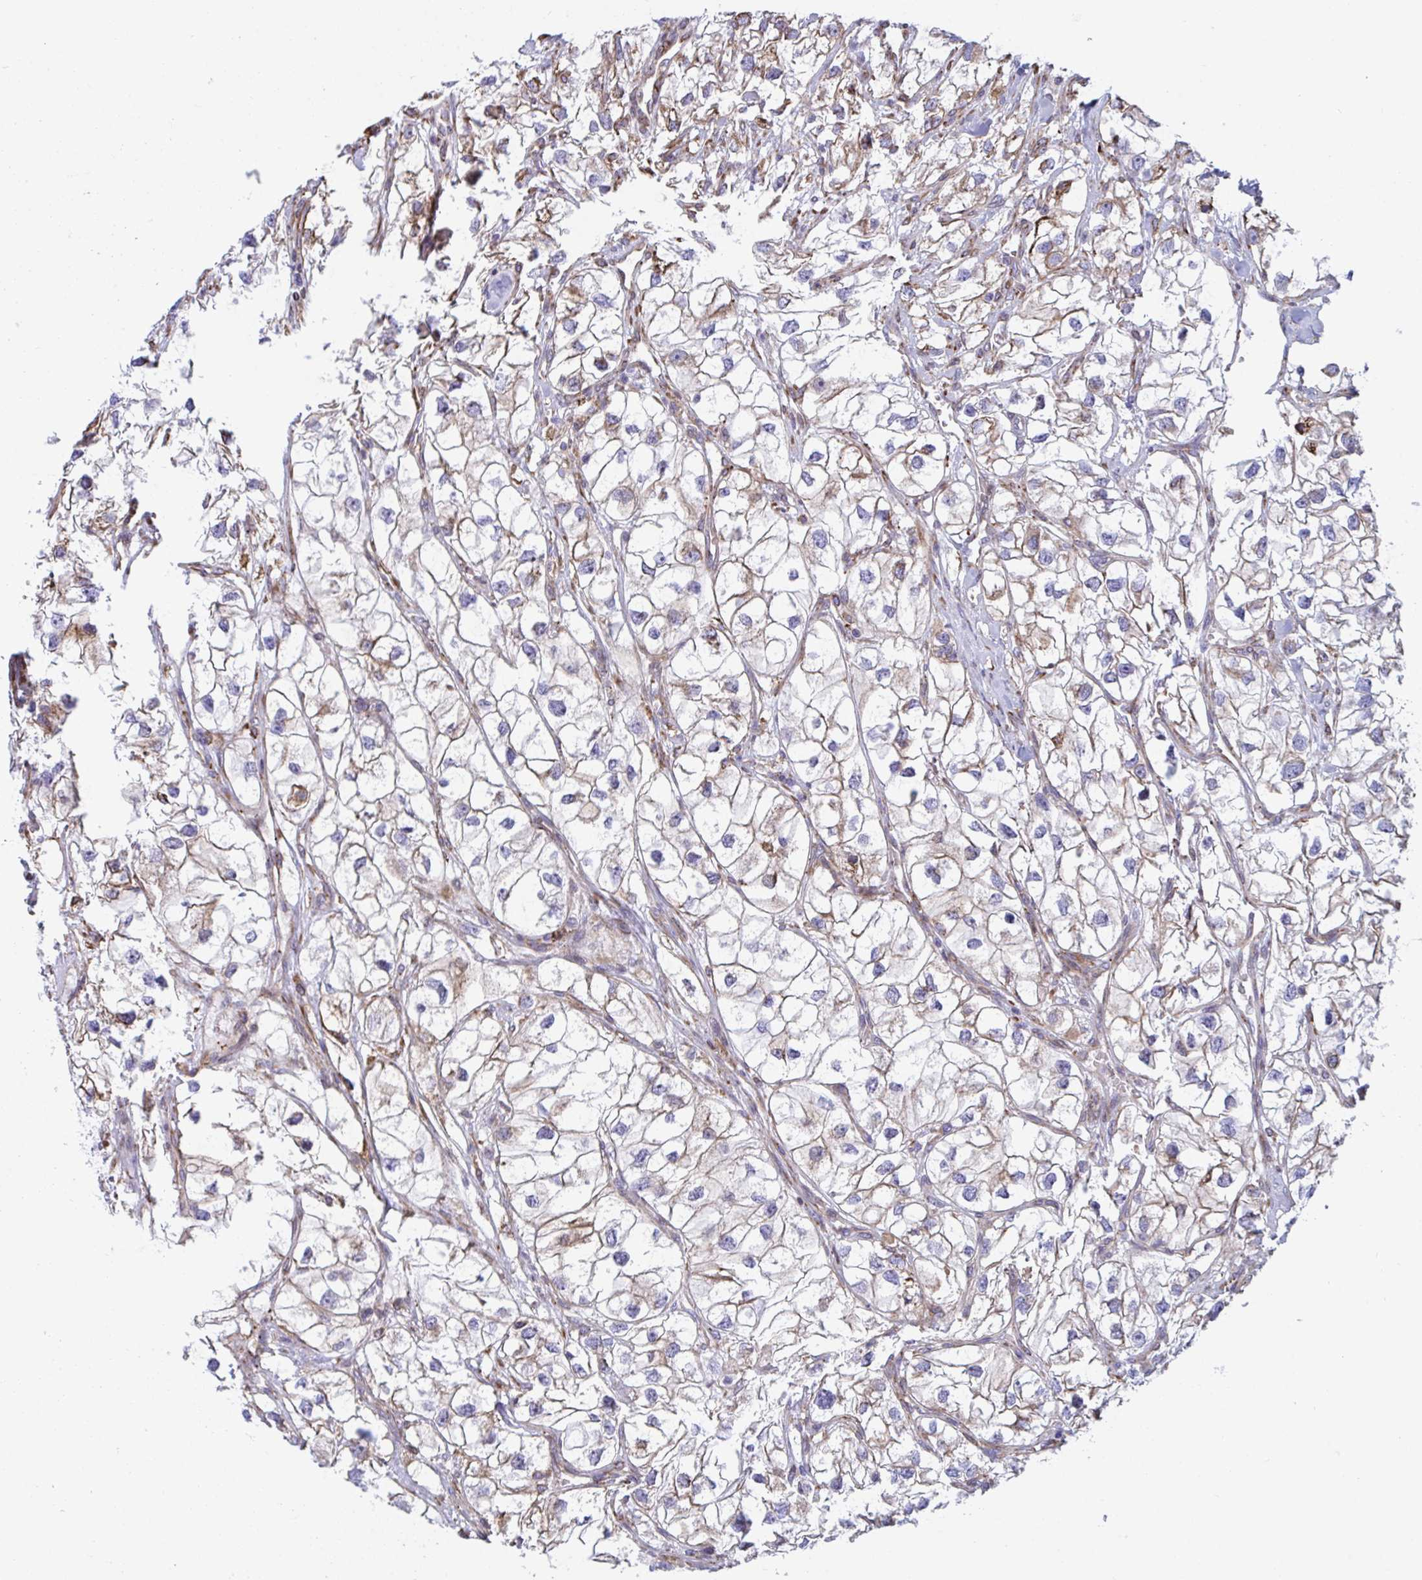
{"staining": {"intensity": "weak", "quantity": ">75%", "location": "cytoplasmic/membranous"}, "tissue": "renal cancer", "cell_type": "Tumor cells", "image_type": "cancer", "snomed": [{"axis": "morphology", "description": "Adenocarcinoma, NOS"}, {"axis": "topography", "description": "Kidney"}], "caption": "Renal cancer tissue displays weak cytoplasmic/membranous positivity in about >75% of tumor cells, visualized by immunohistochemistry.", "gene": "PEAK3", "patient": {"sex": "male", "age": 59}}